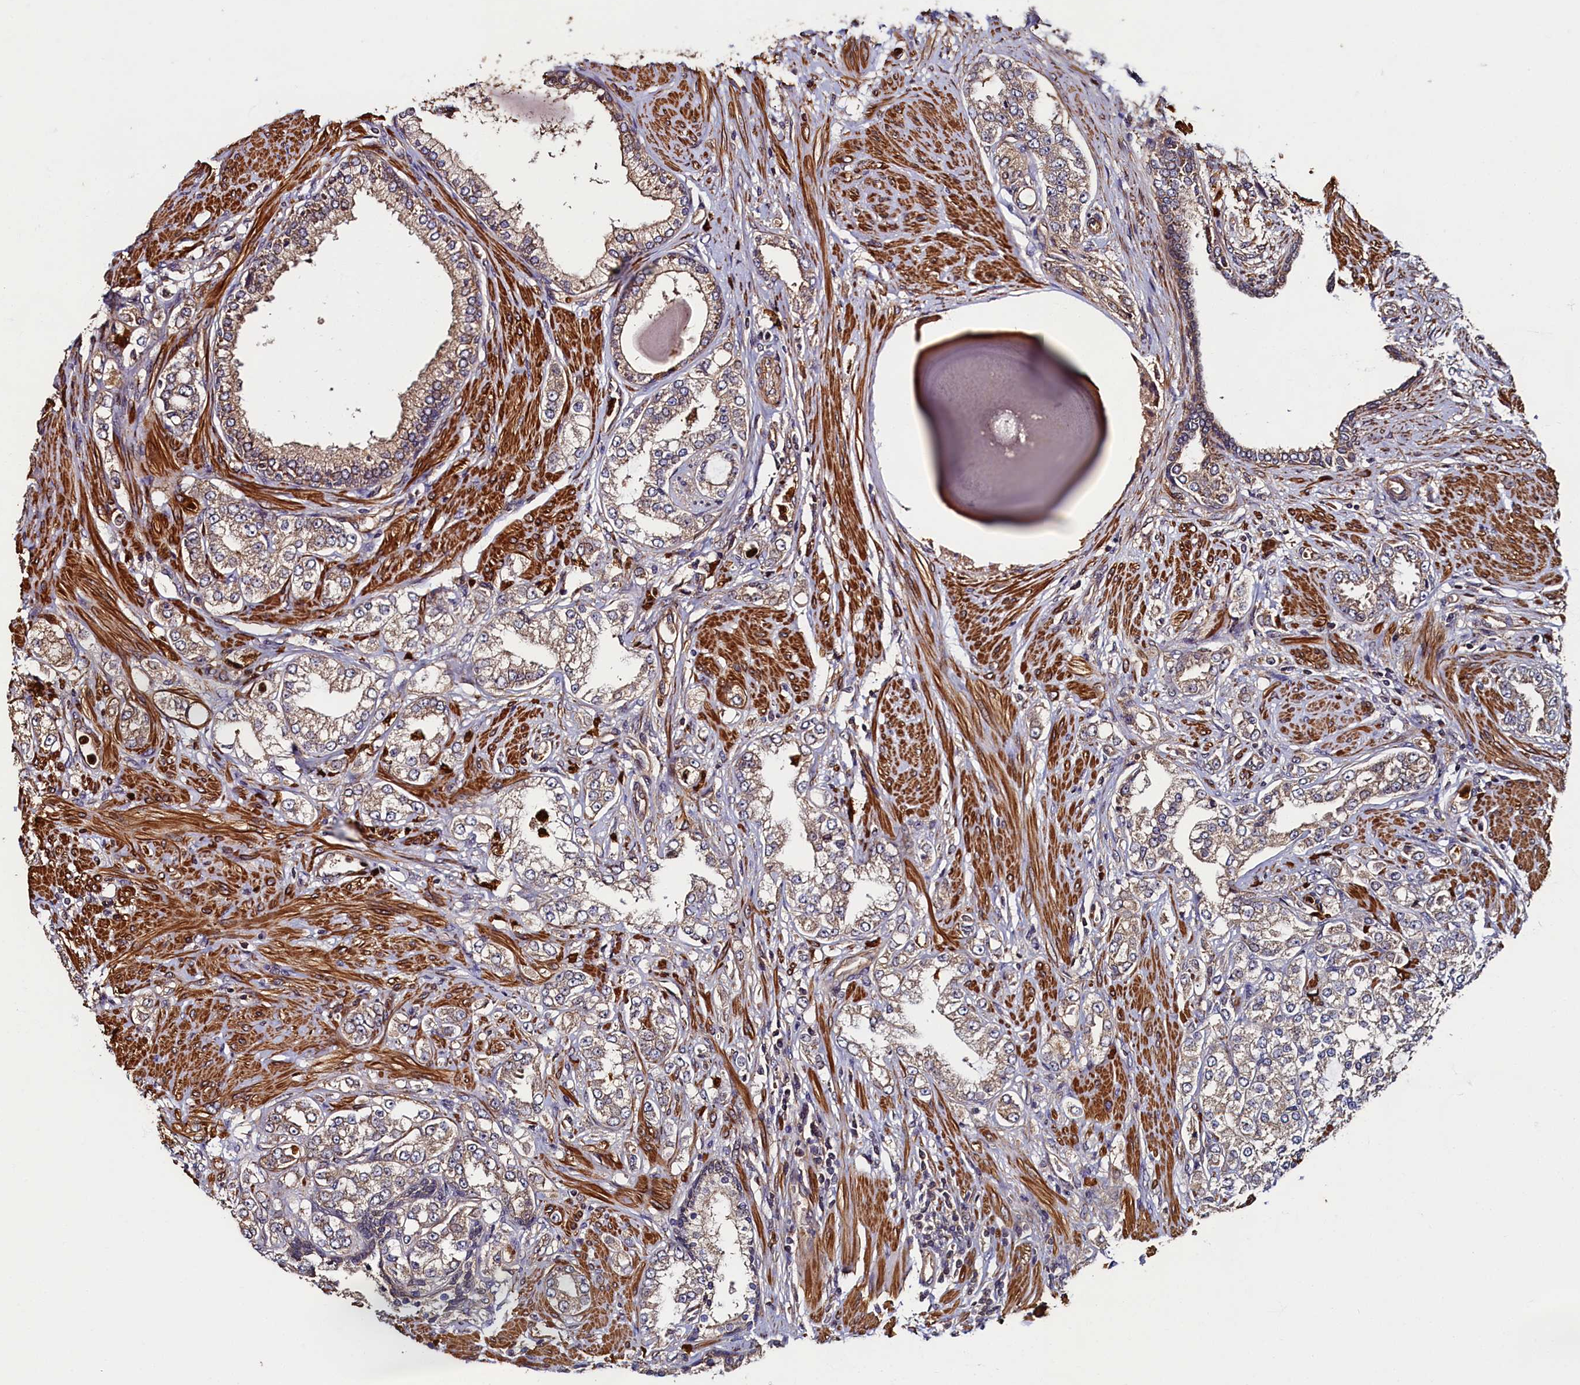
{"staining": {"intensity": "weak", "quantity": "25%-75%", "location": "cytoplasmic/membranous"}, "tissue": "prostate cancer", "cell_type": "Tumor cells", "image_type": "cancer", "snomed": [{"axis": "morphology", "description": "Adenocarcinoma, High grade"}, {"axis": "topography", "description": "Prostate"}], "caption": "Protein positivity by immunohistochemistry demonstrates weak cytoplasmic/membranous staining in about 25%-75% of tumor cells in prostate cancer. (Stains: DAB in brown, nuclei in blue, Microscopy: brightfield microscopy at high magnification).", "gene": "CCDC102B", "patient": {"sex": "male", "age": 64}}